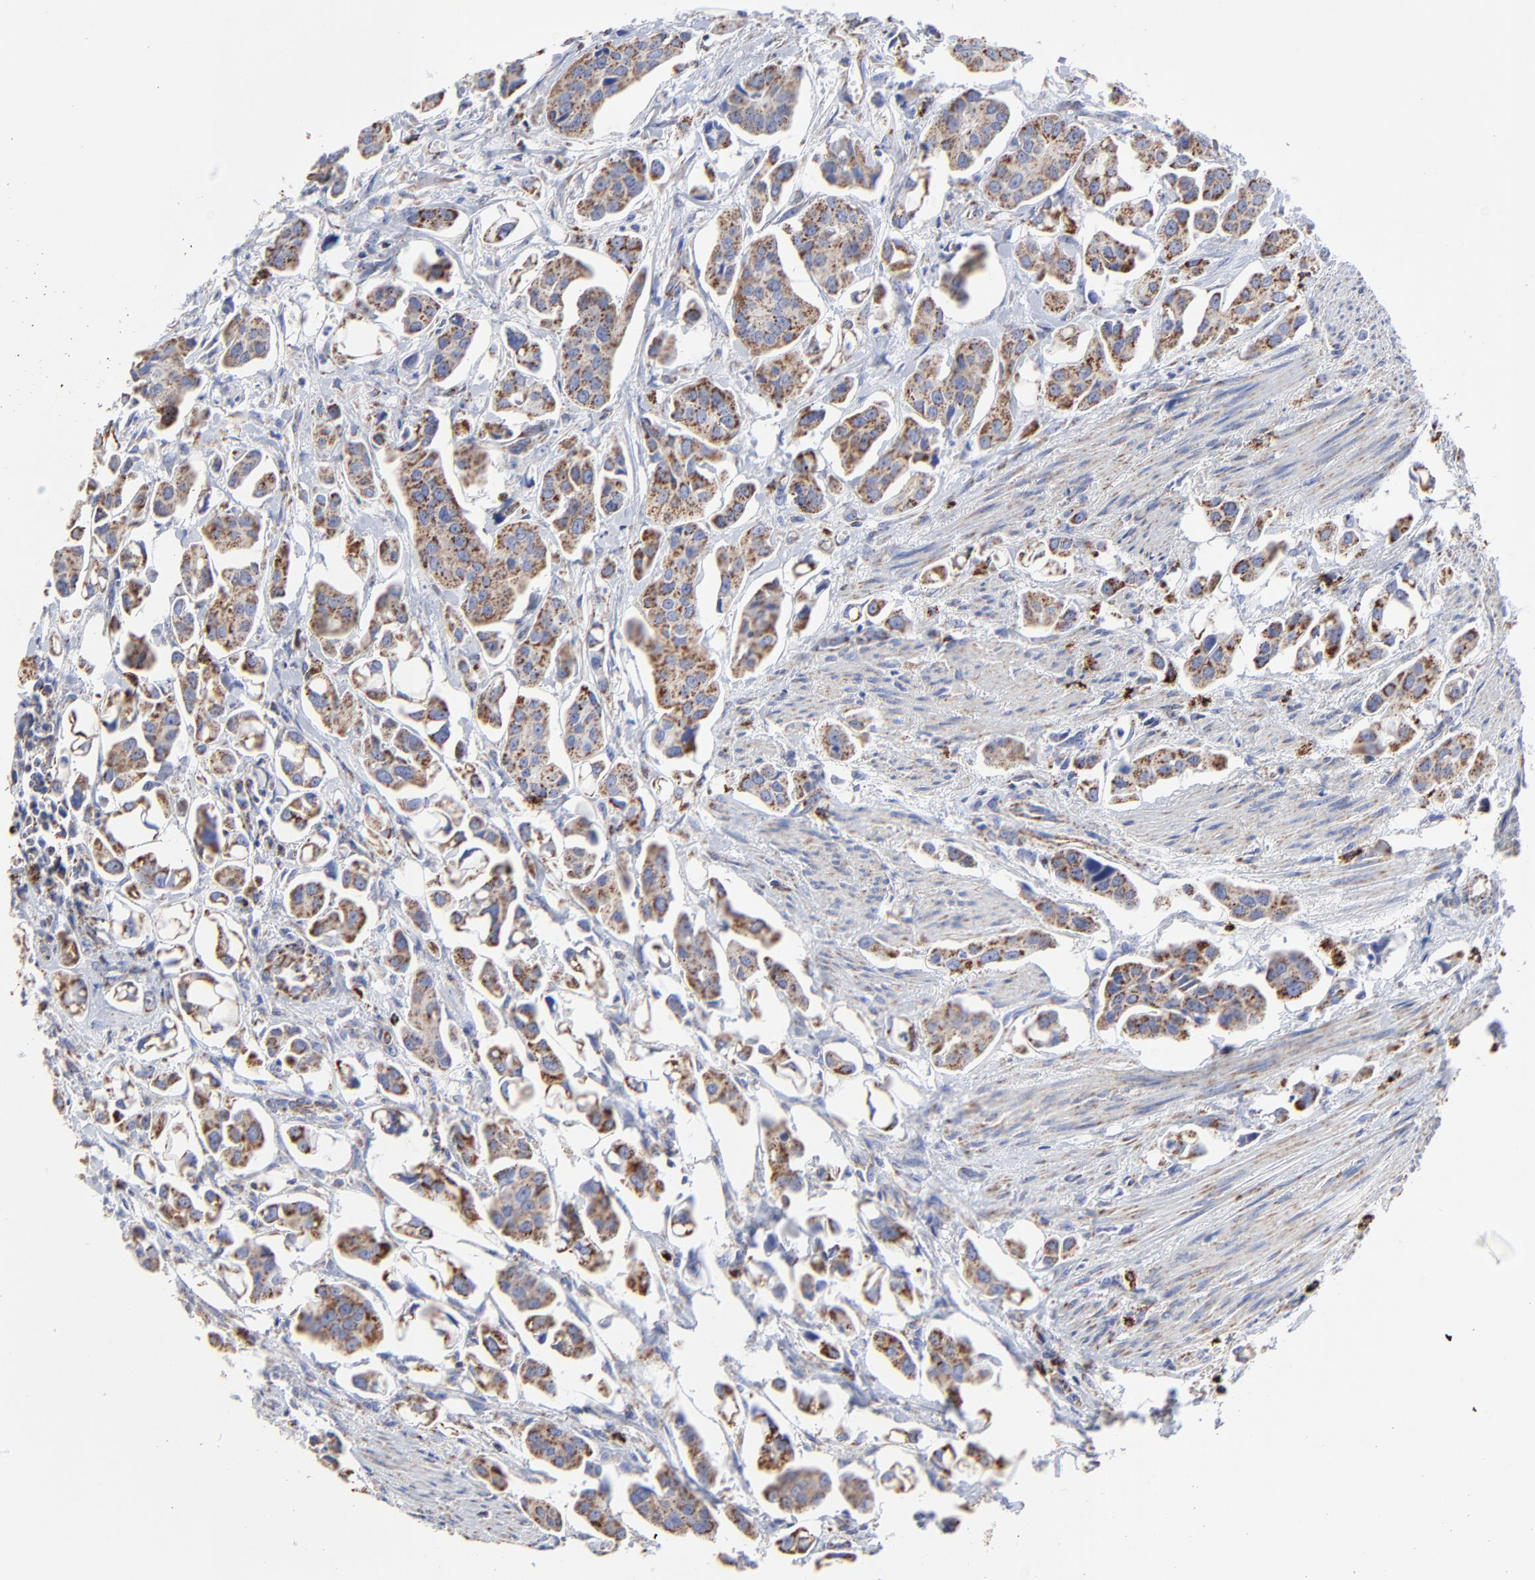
{"staining": {"intensity": "moderate", "quantity": ">75%", "location": "cytoplasmic/membranous"}, "tissue": "urothelial cancer", "cell_type": "Tumor cells", "image_type": "cancer", "snomed": [{"axis": "morphology", "description": "Urothelial carcinoma, High grade"}, {"axis": "topography", "description": "Urinary bladder"}], "caption": "Immunohistochemical staining of urothelial carcinoma (high-grade) shows moderate cytoplasmic/membranous protein positivity in approximately >75% of tumor cells.", "gene": "PINK1", "patient": {"sex": "male", "age": 66}}